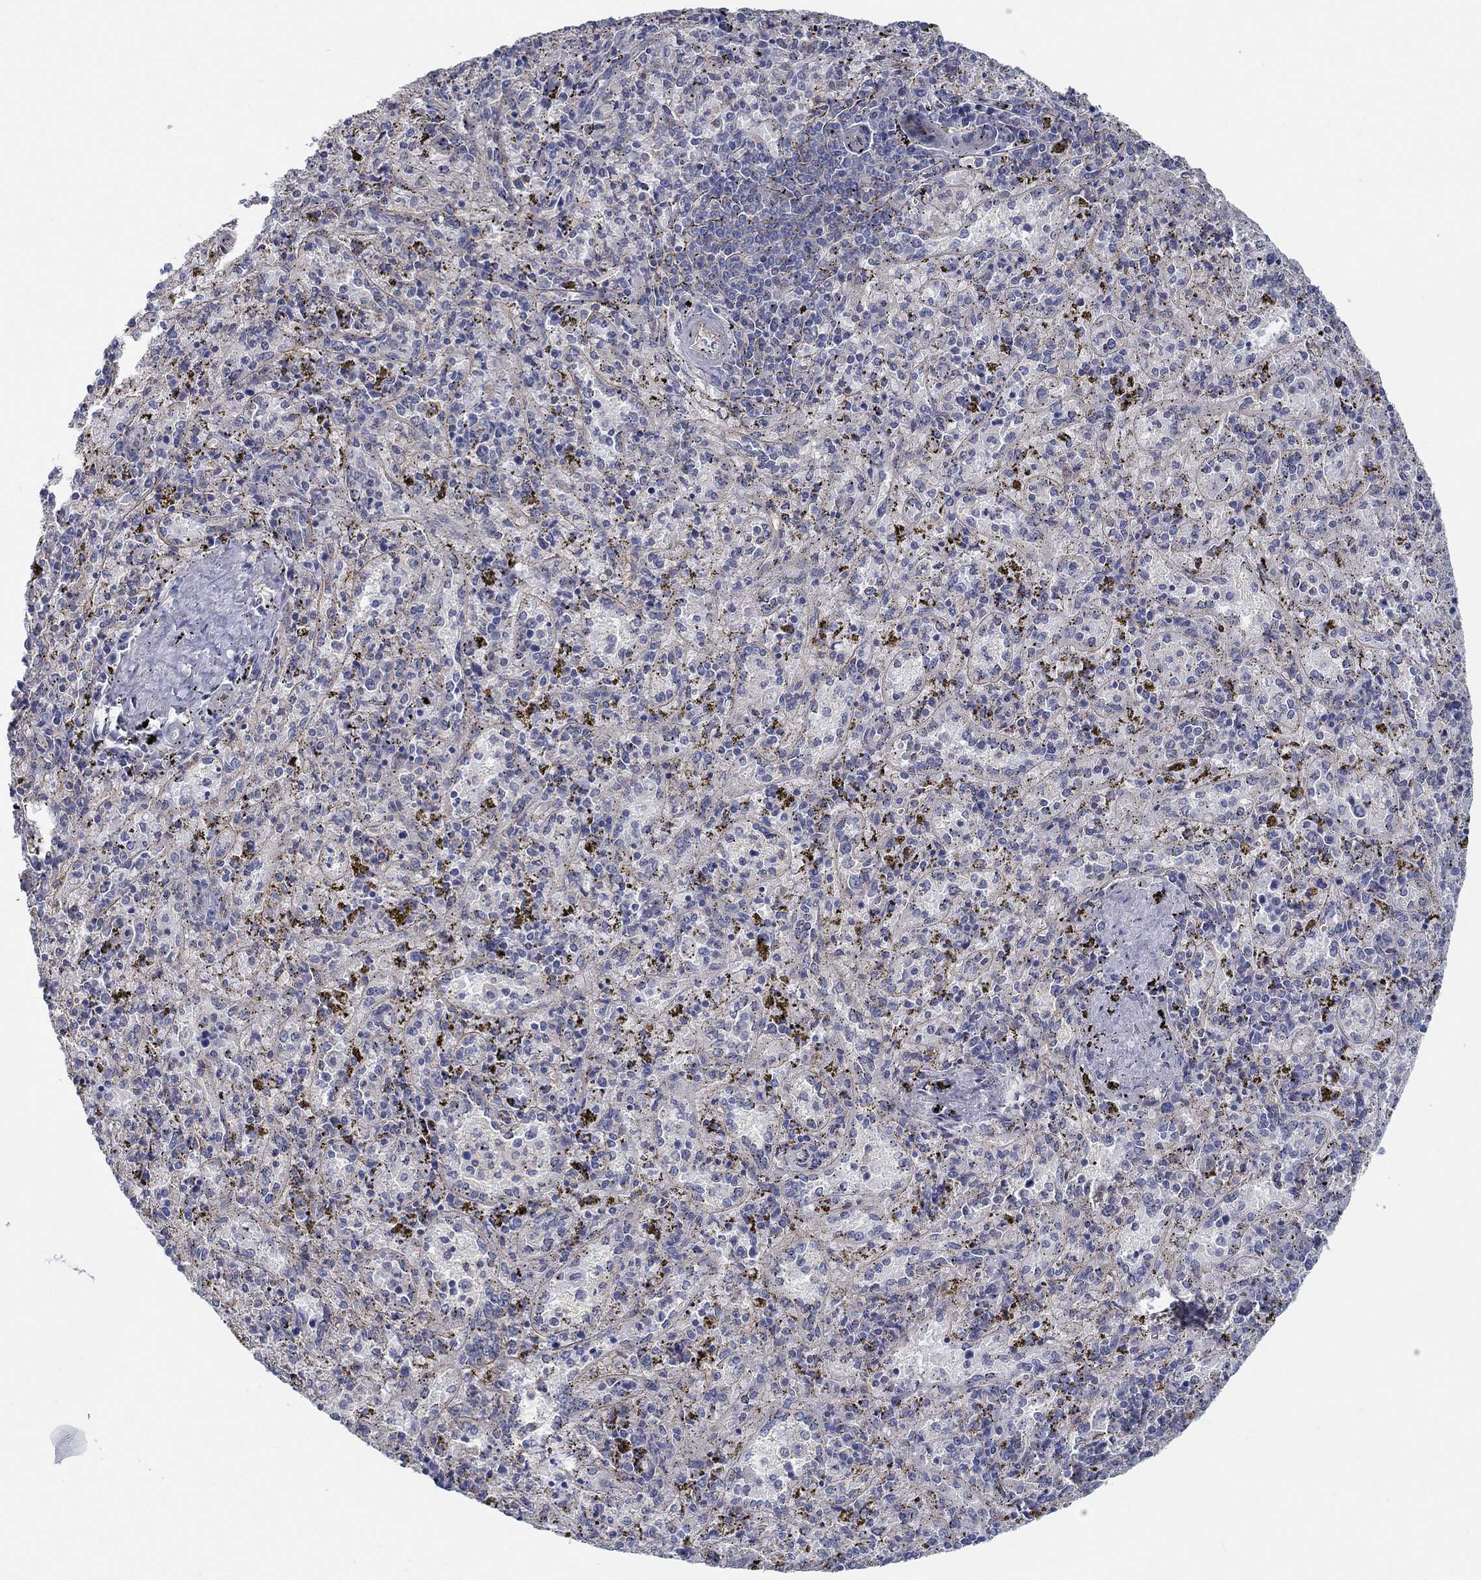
{"staining": {"intensity": "negative", "quantity": "none", "location": "none"}, "tissue": "spleen", "cell_type": "Cells in red pulp", "image_type": "normal", "snomed": [{"axis": "morphology", "description": "Normal tissue, NOS"}, {"axis": "topography", "description": "Spleen"}], "caption": "IHC photomicrograph of benign spleen: human spleen stained with DAB shows no significant protein positivity in cells in red pulp.", "gene": "BBOF1", "patient": {"sex": "female", "age": 50}}